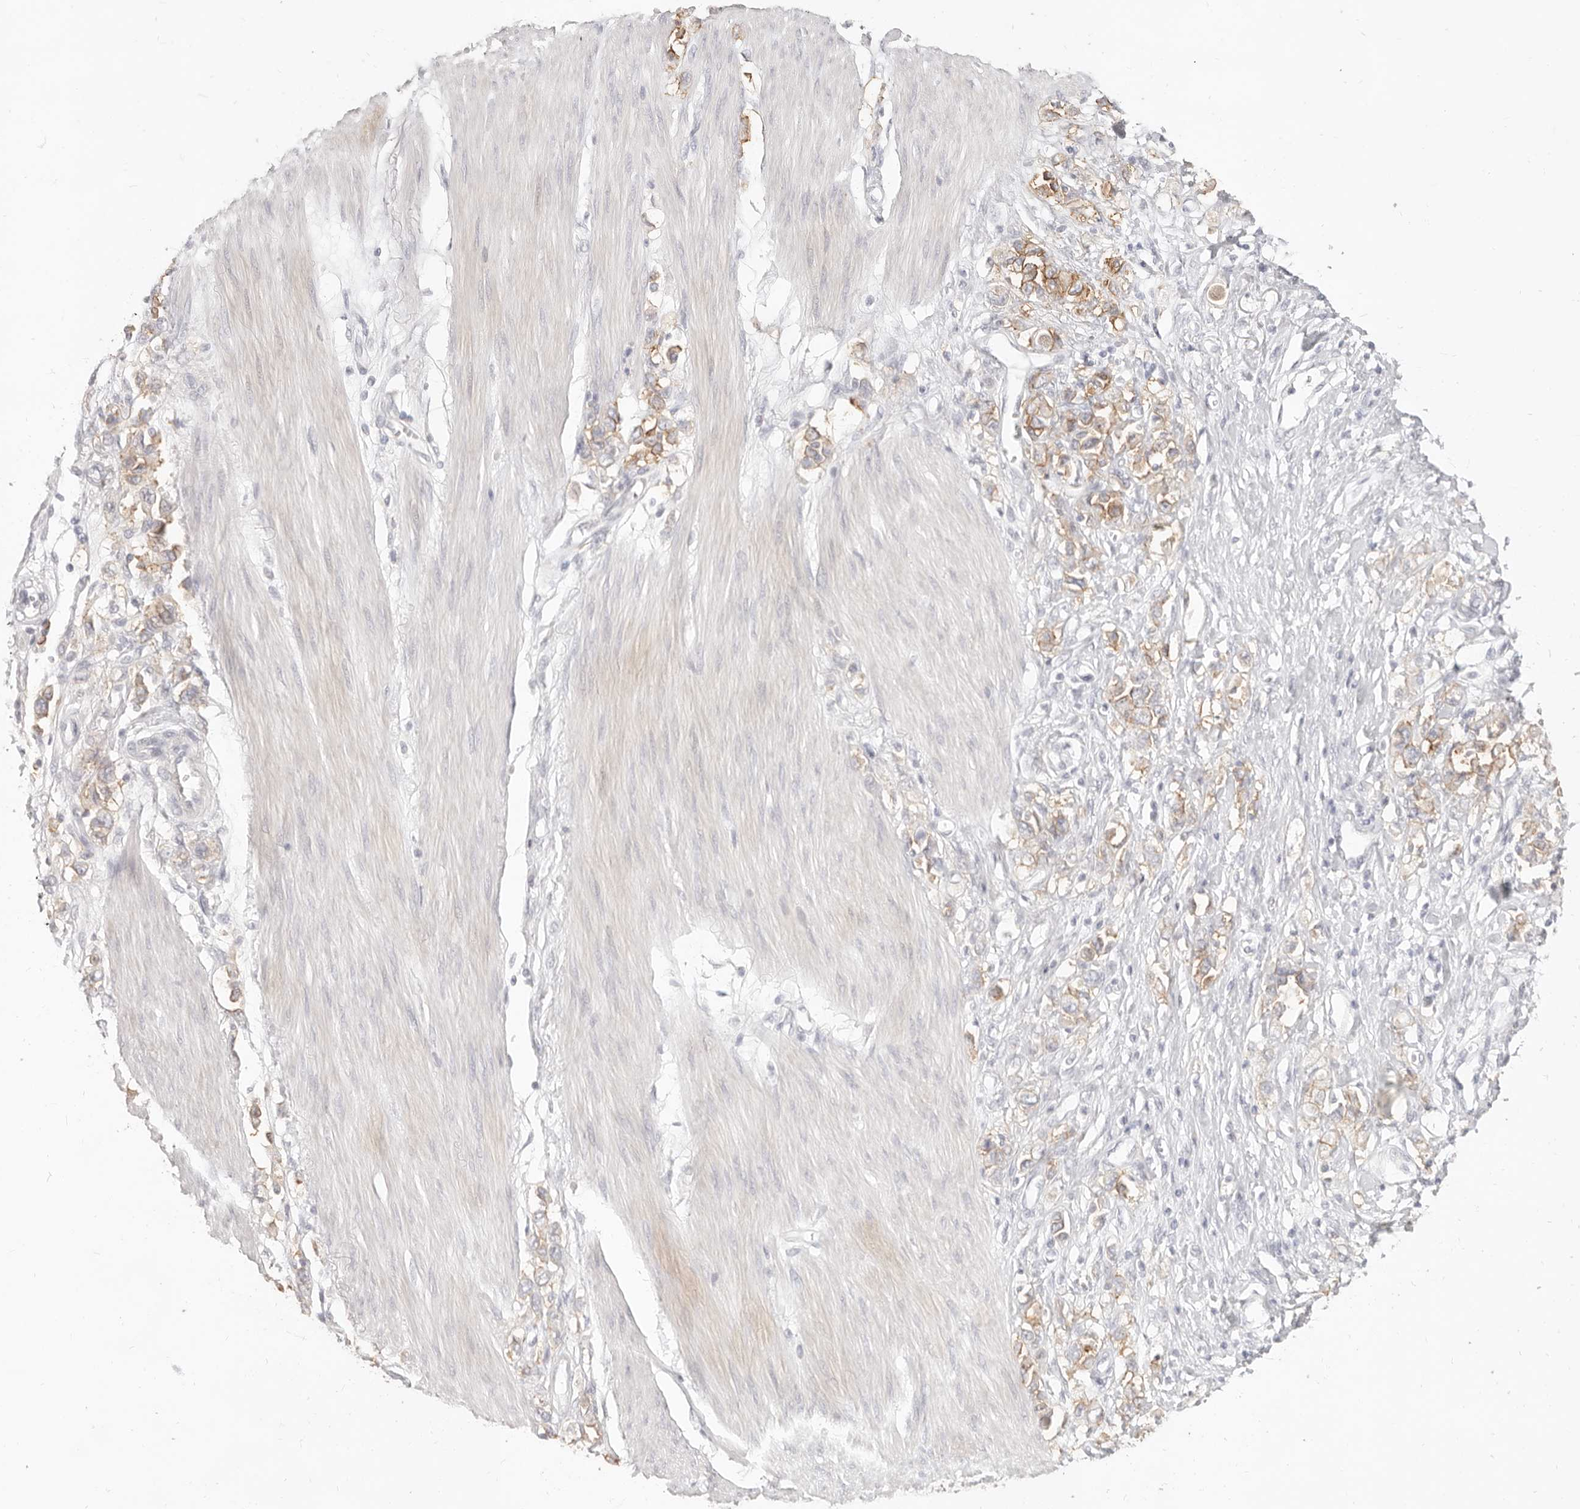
{"staining": {"intensity": "moderate", "quantity": "25%-75%", "location": "cytoplasmic/membranous"}, "tissue": "stomach cancer", "cell_type": "Tumor cells", "image_type": "cancer", "snomed": [{"axis": "morphology", "description": "Adenocarcinoma, NOS"}, {"axis": "topography", "description": "Stomach"}], "caption": "Immunohistochemistry micrograph of neoplastic tissue: stomach adenocarcinoma stained using immunohistochemistry (IHC) exhibits medium levels of moderate protein expression localized specifically in the cytoplasmic/membranous of tumor cells, appearing as a cytoplasmic/membranous brown color.", "gene": "EPCAM", "patient": {"sex": "female", "age": 76}}